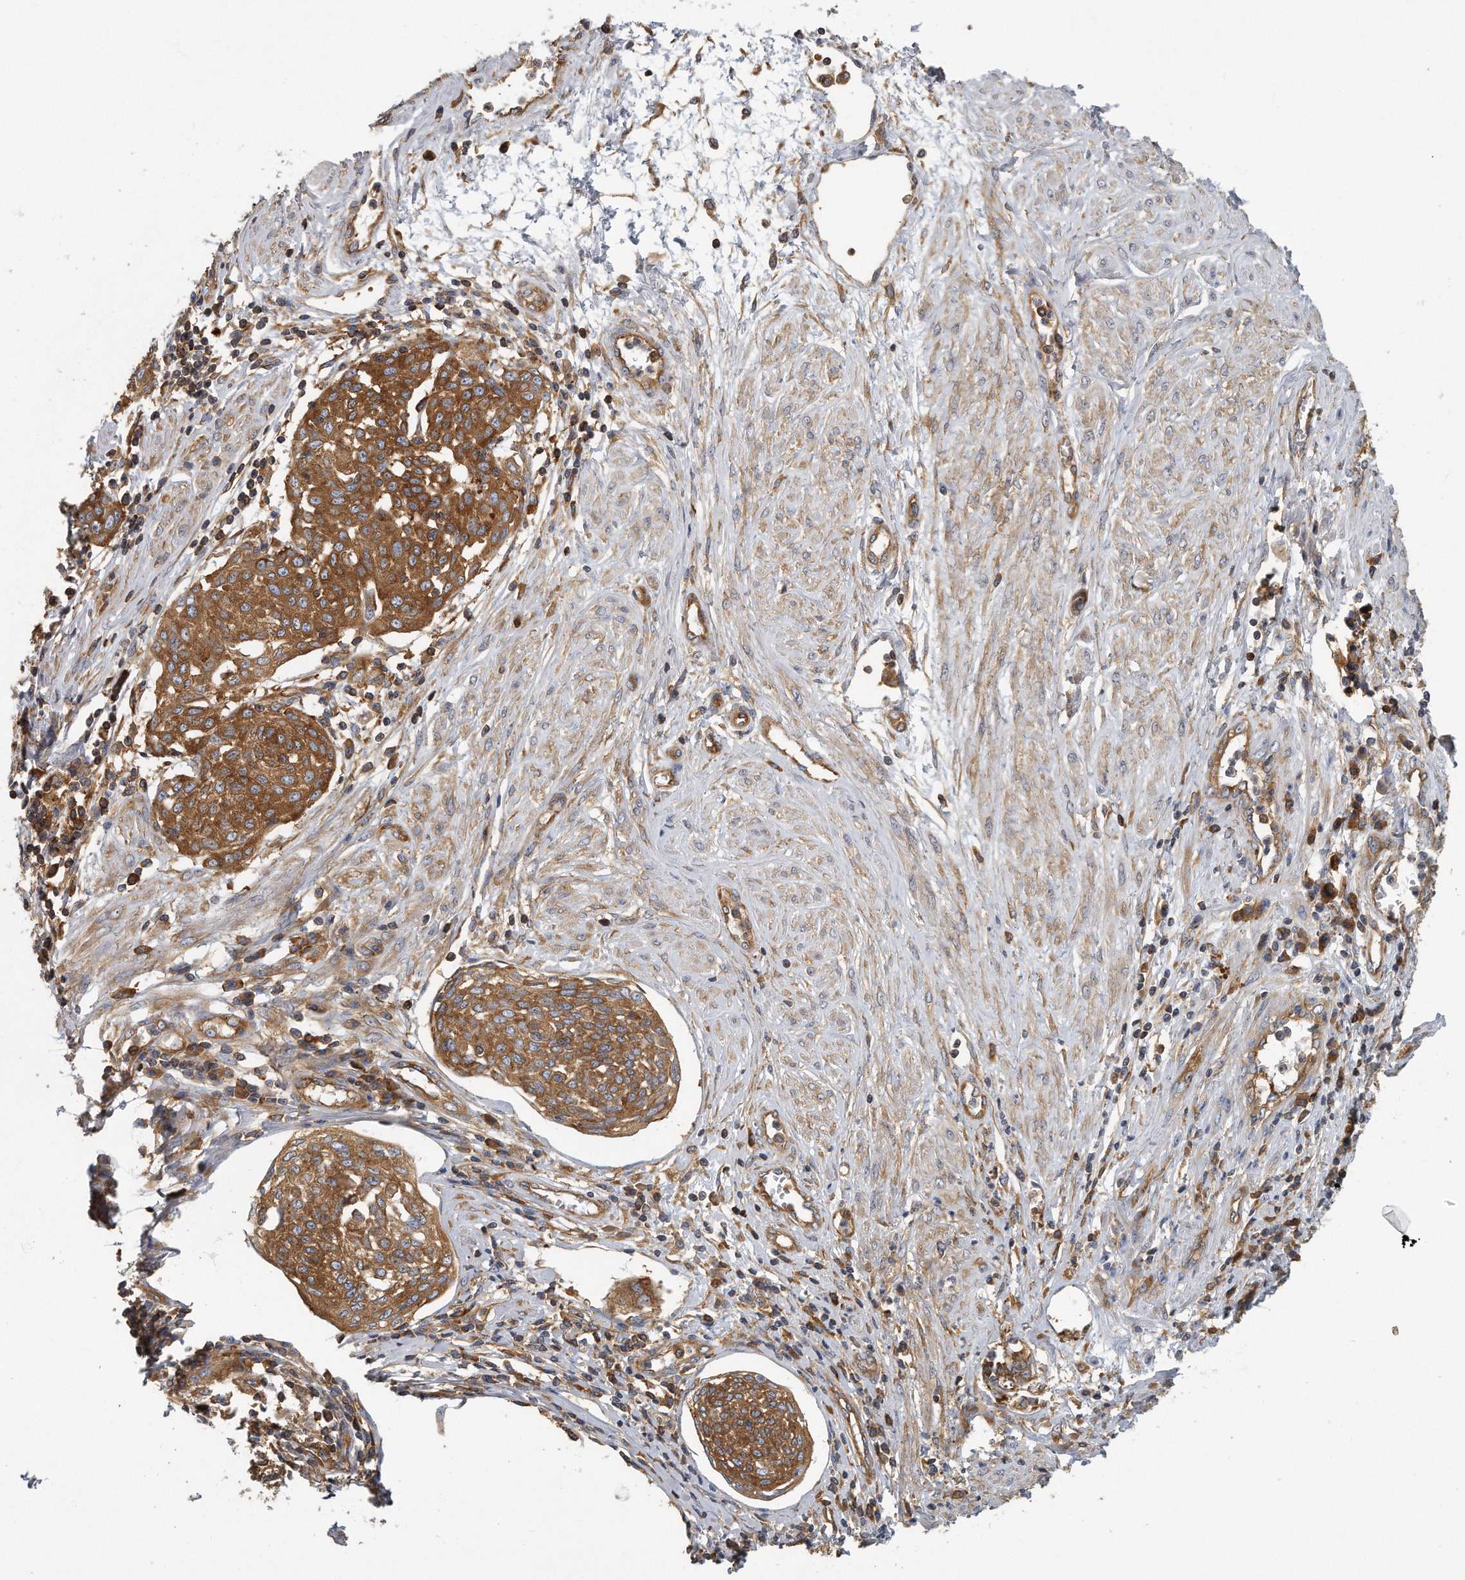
{"staining": {"intensity": "strong", "quantity": ">75%", "location": "cytoplasmic/membranous"}, "tissue": "cervical cancer", "cell_type": "Tumor cells", "image_type": "cancer", "snomed": [{"axis": "morphology", "description": "Squamous cell carcinoma, NOS"}, {"axis": "topography", "description": "Cervix"}], "caption": "Tumor cells reveal strong cytoplasmic/membranous expression in about >75% of cells in squamous cell carcinoma (cervical). Using DAB (3,3'-diaminobenzidine) (brown) and hematoxylin (blue) stains, captured at high magnification using brightfield microscopy.", "gene": "EIF3I", "patient": {"sex": "female", "age": 34}}